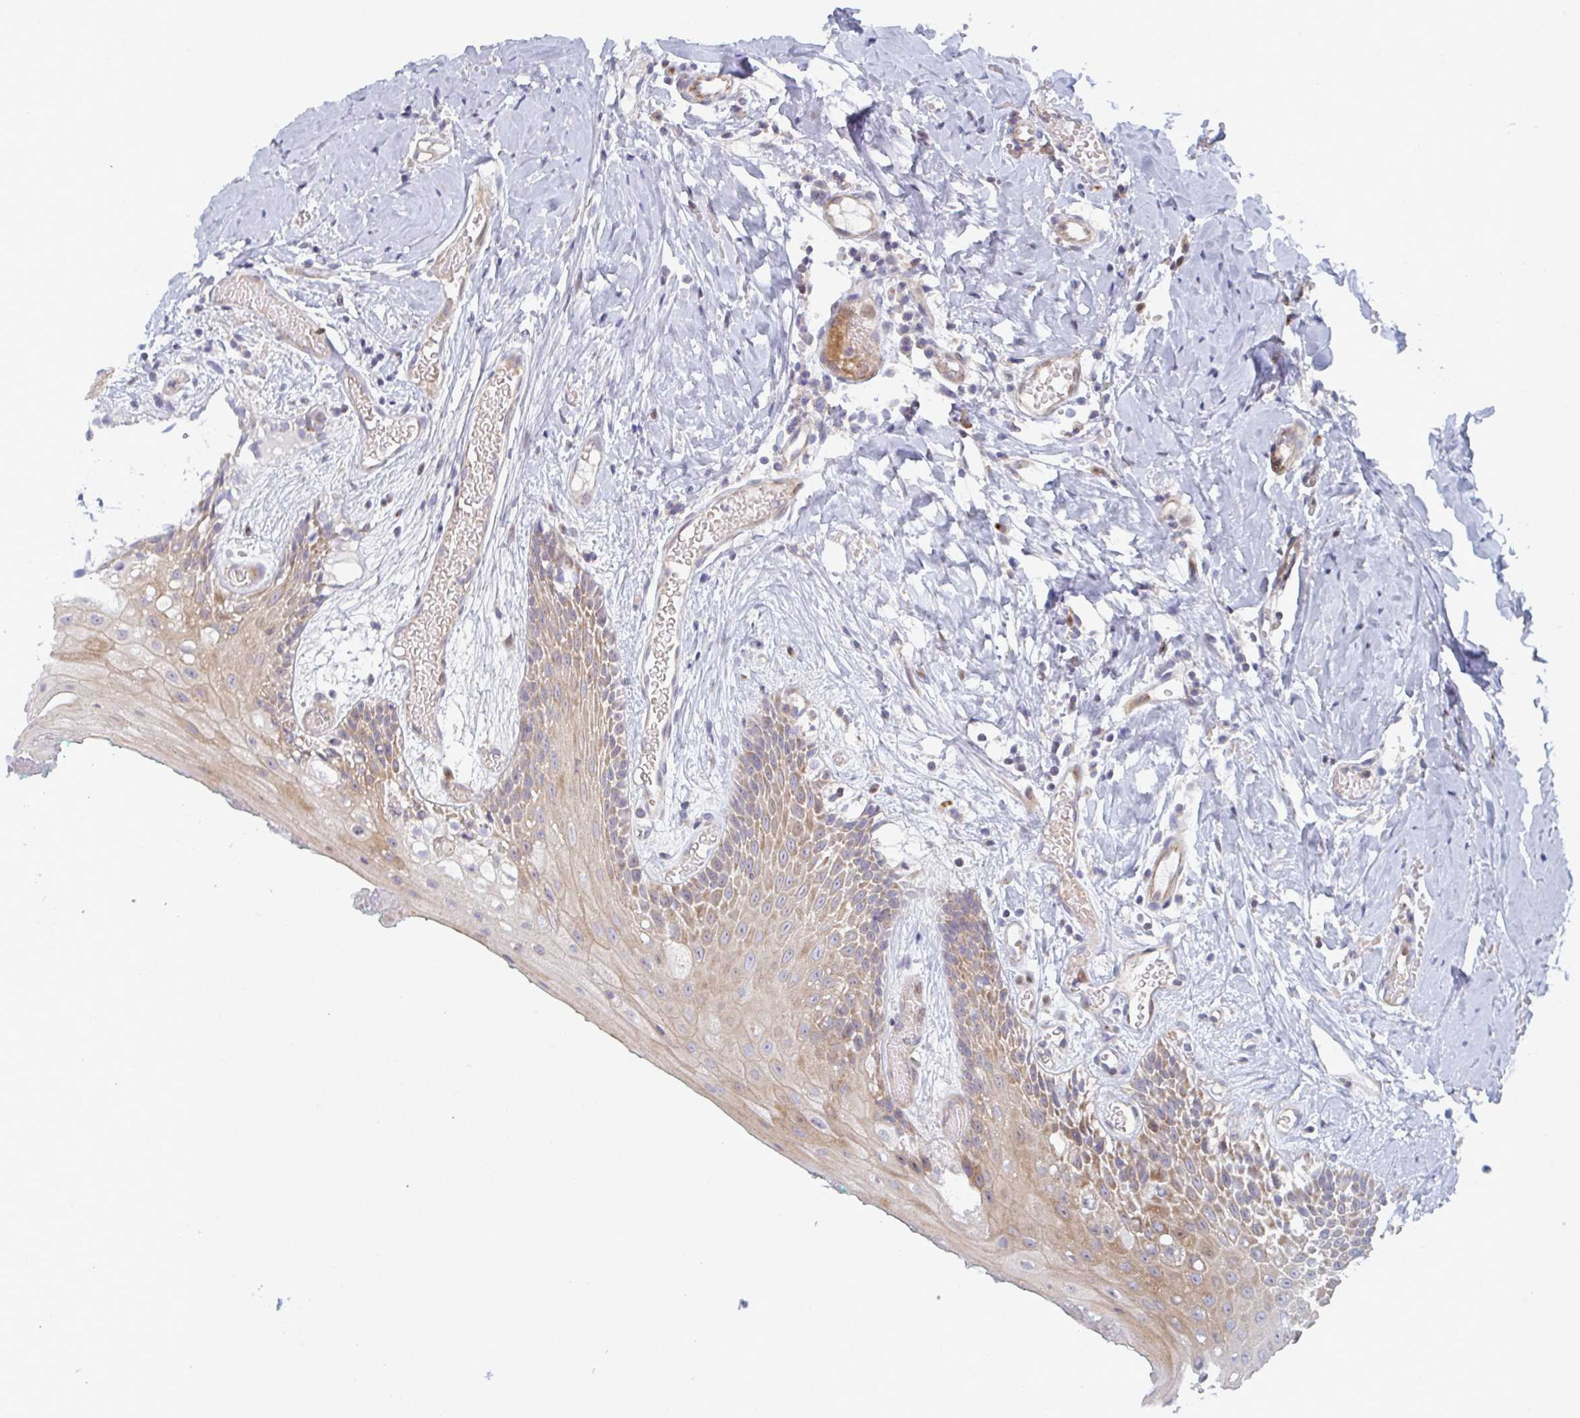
{"staining": {"intensity": "moderate", "quantity": "25%-75%", "location": "cytoplasmic/membranous,nuclear"}, "tissue": "oral mucosa", "cell_type": "Squamous epithelial cells", "image_type": "normal", "snomed": [{"axis": "morphology", "description": "Normal tissue, NOS"}, {"axis": "topography", "description": "Oral tissue"}, {"axis": "topography", "description": "Tounge, NOS"}], "caption": "Oral mucosa was stained to show a protein in brown. There is medium levels of moderate cytoplasmic/membranous,nuclear staining in approximately 25%-75% of squamous epithelial cells. (DAB IHC with brightfield microscopy, high magnification).", "gene": "ZNF644", "patient": {"sex": "female", "age": 62}}